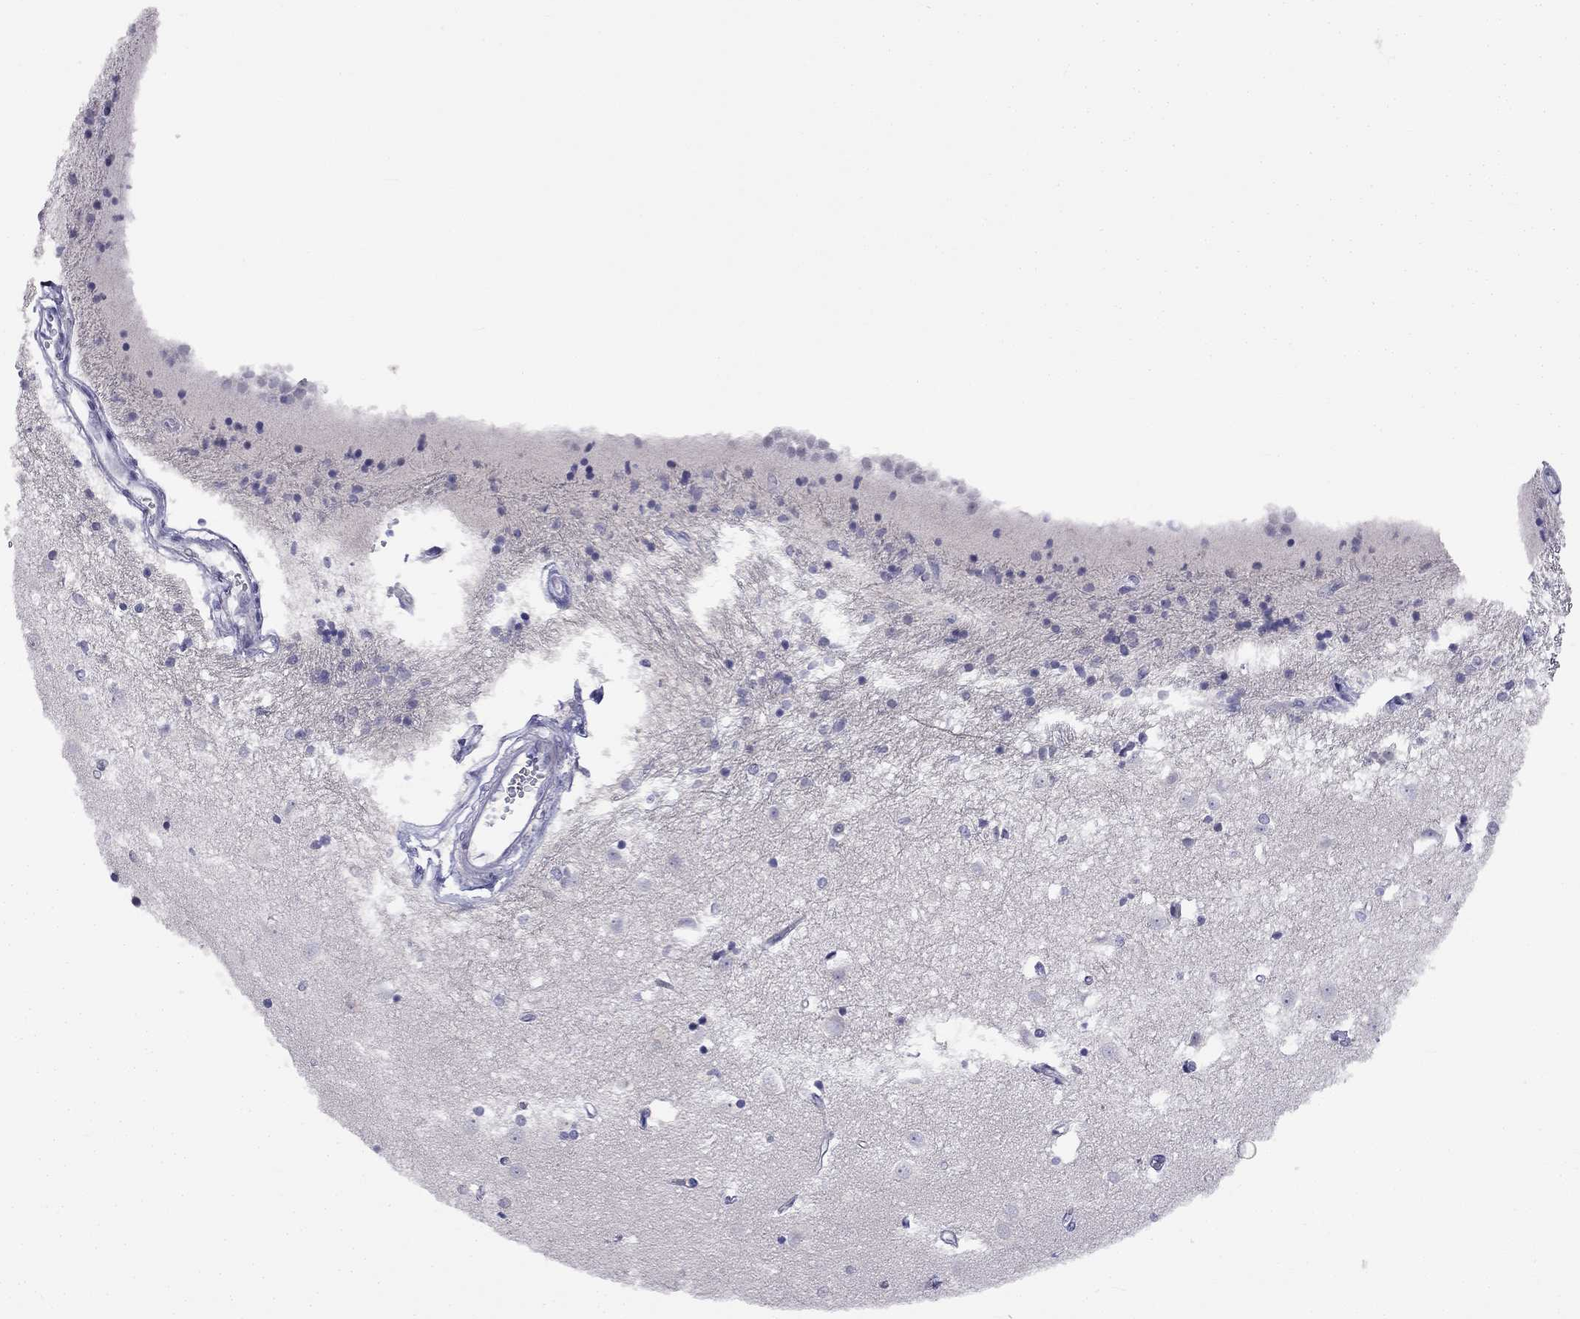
{"staining": {"intensity": "negative", "quantity": "none", "location": "none"}, "tissue": "caudate", "cell_type": "Glial cells", "image_type": "normal", "snomed": [{"axis": "morphology", "description": "Normal tissue, NOS"}, {"axis": "topography", "description": "Lateral ventricle wall"}], "caption": "The image reveals no staining of glial cells in unremarkable caudate. (Stains: DAB immunohistochemistry with hematoxylin counter stain, Microscopy: brightfield microscopy at high magnification).", "gene": "C16orf89", "patient": {"sex": "male", "age": 54}}